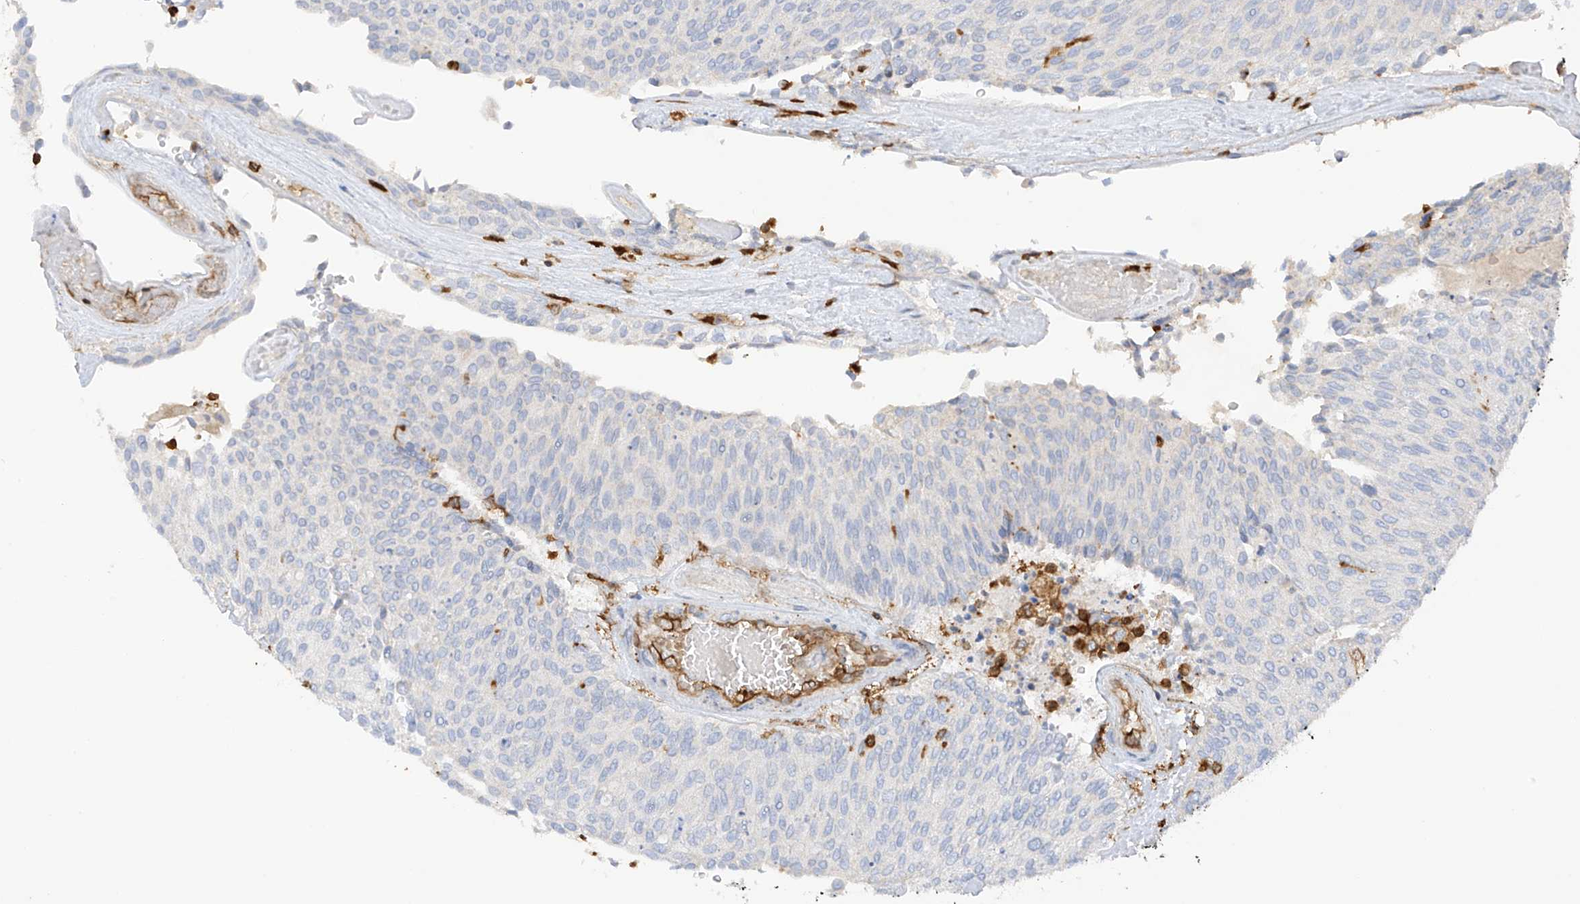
{"staining": {"intensity": "negative", "quantity": "none", "location": "none"}, "tissue": "urothelial cancer", "cell_type": "Tumor cells", "image_type": "cancer", "snomed": [{"axis": "morphology", "description": "Urothelial carcinoma, Low grade"}, {"axis": "topography", "description": "Urinary bladder"}], "caption": "DAB immunohistochemical staining of human urothelial carcinoma (low-grade) exhibits no significant expression in tumor cells.", "gene": "ARHGAP25", "patient": {"sex": "female", "age": 79}}